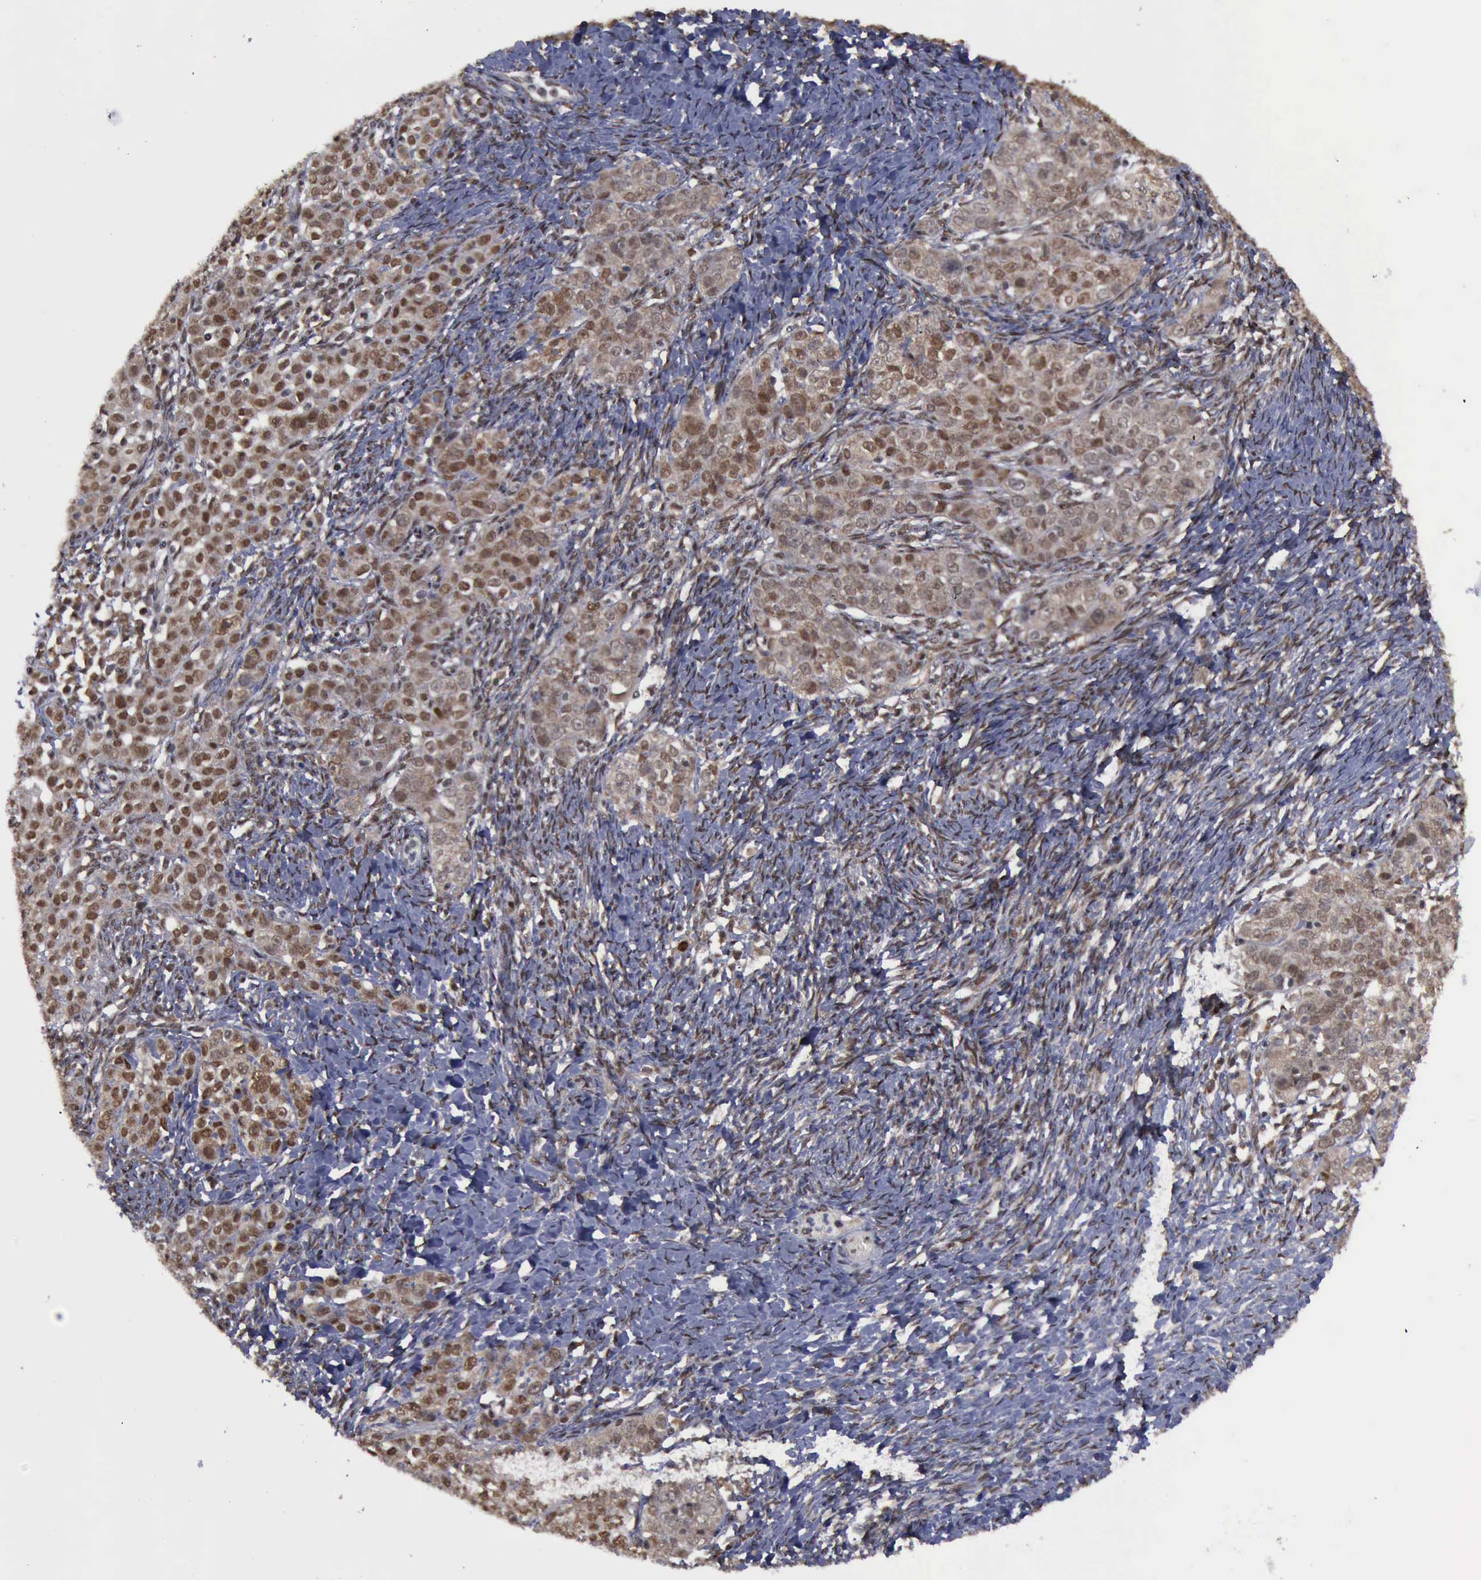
{"staining": {"intensity": "moderate", "quantity": ">75%", "location": "cytoplasmic/membranous,nuclear"}, "tissue": "ovarian cancer", "cell_type": "Tumor cells", "image_type": "cancer", "snomed": [{"axis": "morphology", "description": "Normal tissue, NOS"}, {"axis": "morphology", "description": "Cystadenocarcinoma, serous, NOS"}, {"axis": "topography", "description": "Ovary"}], "caption": "Ovarian cancer (serous cystadenocarcinoma) stained with DAB immunohistochemistry exhibits medium levels of moderate cytoplasmic/membranous and nuclear staining in about >75% of tumor cells.", "gene": "RTCB", "patient": {"sex": "female", "age": 62}}